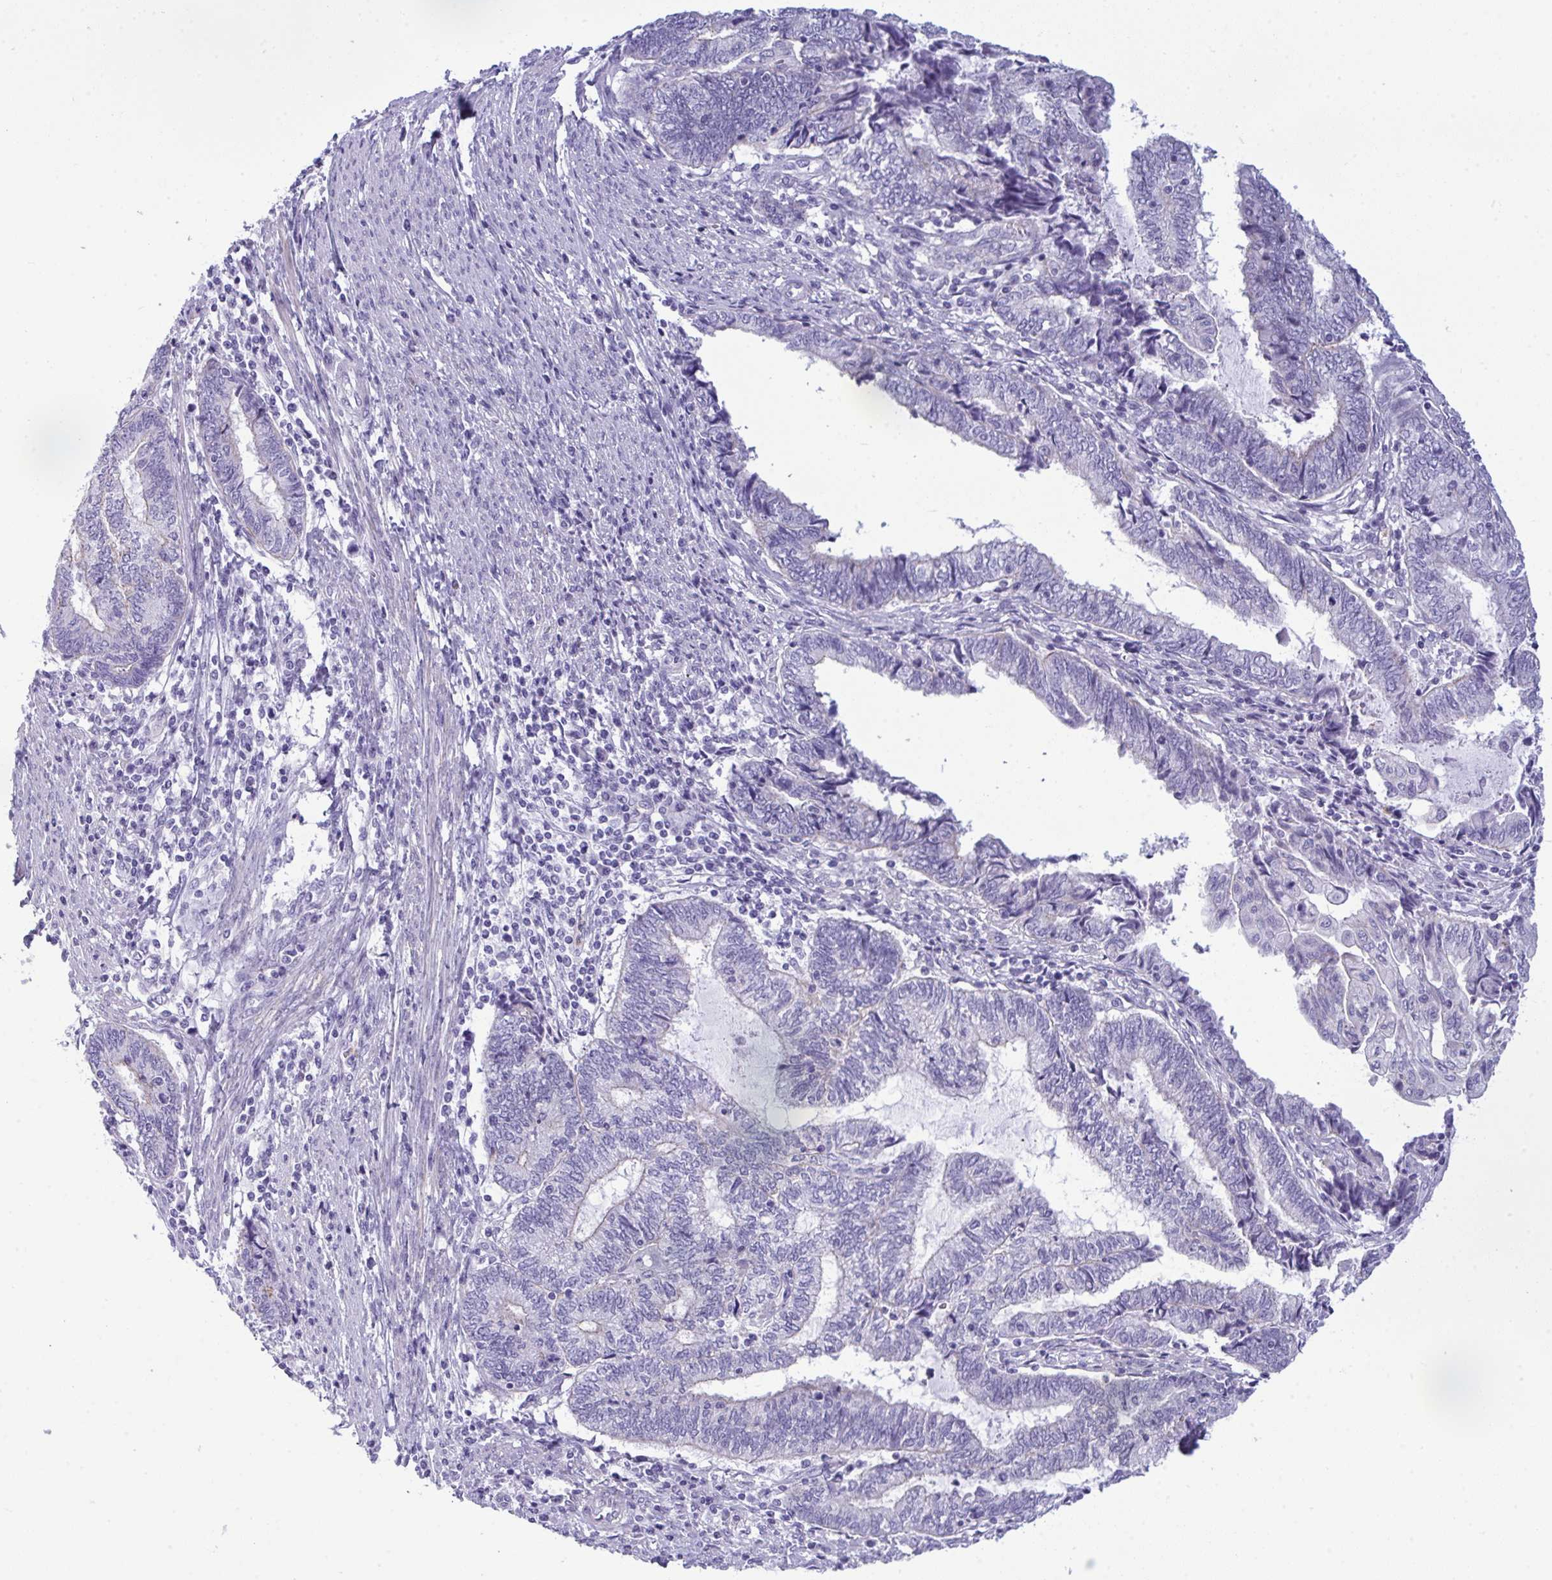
{"staining": {"intensity": "negative", "quantity": "none", "location": "none"}, "tissue": "endometrial cancer", "cell_type": "Tumor cells", "image_type": "cancer", "snomed": [{"axis": "morphology", "description": "Adenocarcinoma, NOS"}, {"axis": "topography", "description": "Uterus"}, {"axis": "topography", "description": "Endometrium"}], "caption": "IHC micrograph of neoplastic tissue: endometrial adenocarcinoma stained with DAB (3,3'-diaminobenzidine) exhibits no significant protein positivity in tumor cells.", "gene": "MYH10", "patient": {"sex": "female", "age": 70}}